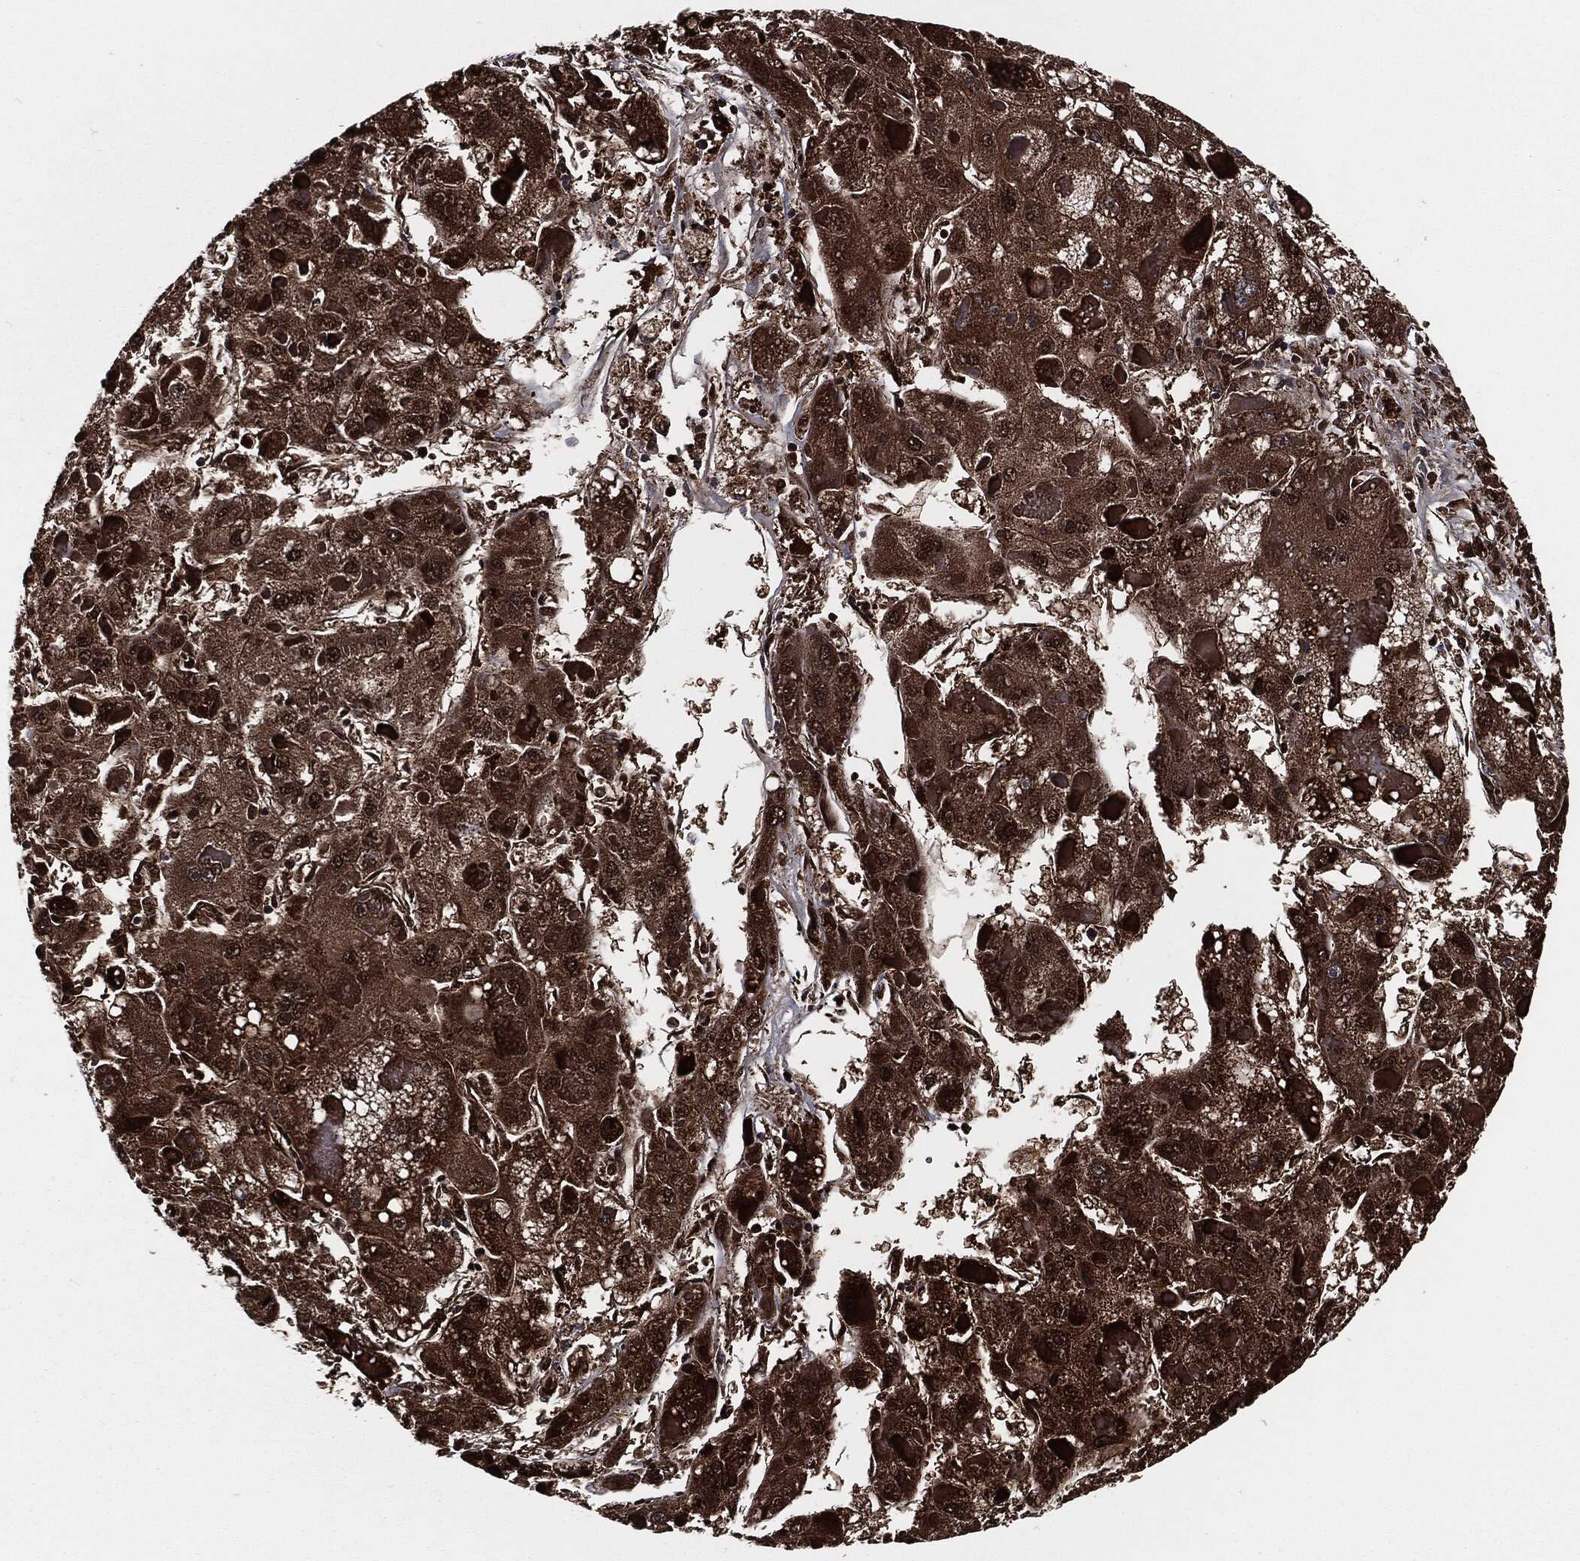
{"staining": {"intensity": "strong", "quantity": ">75%", "location": "cytoplasmic/membranous"}, "tissue": "liver cancer", "cell_type": "Tumor cells", "image_type": "cancer", "snomed": [{"axis": "morphology", "description": "Carcinoma, Hepatocellular, NOS"}, {"axis": "topography", "description": "Liver"}], "caption": "The histopathology image demonstrates a brown stain indicating the presence of a protein in the cytoplasmic/membranous of tumor cells in hepatocellular carcinoma (liver).", "gene": "FH", "patient": {"sex": "female", "age": 73}}